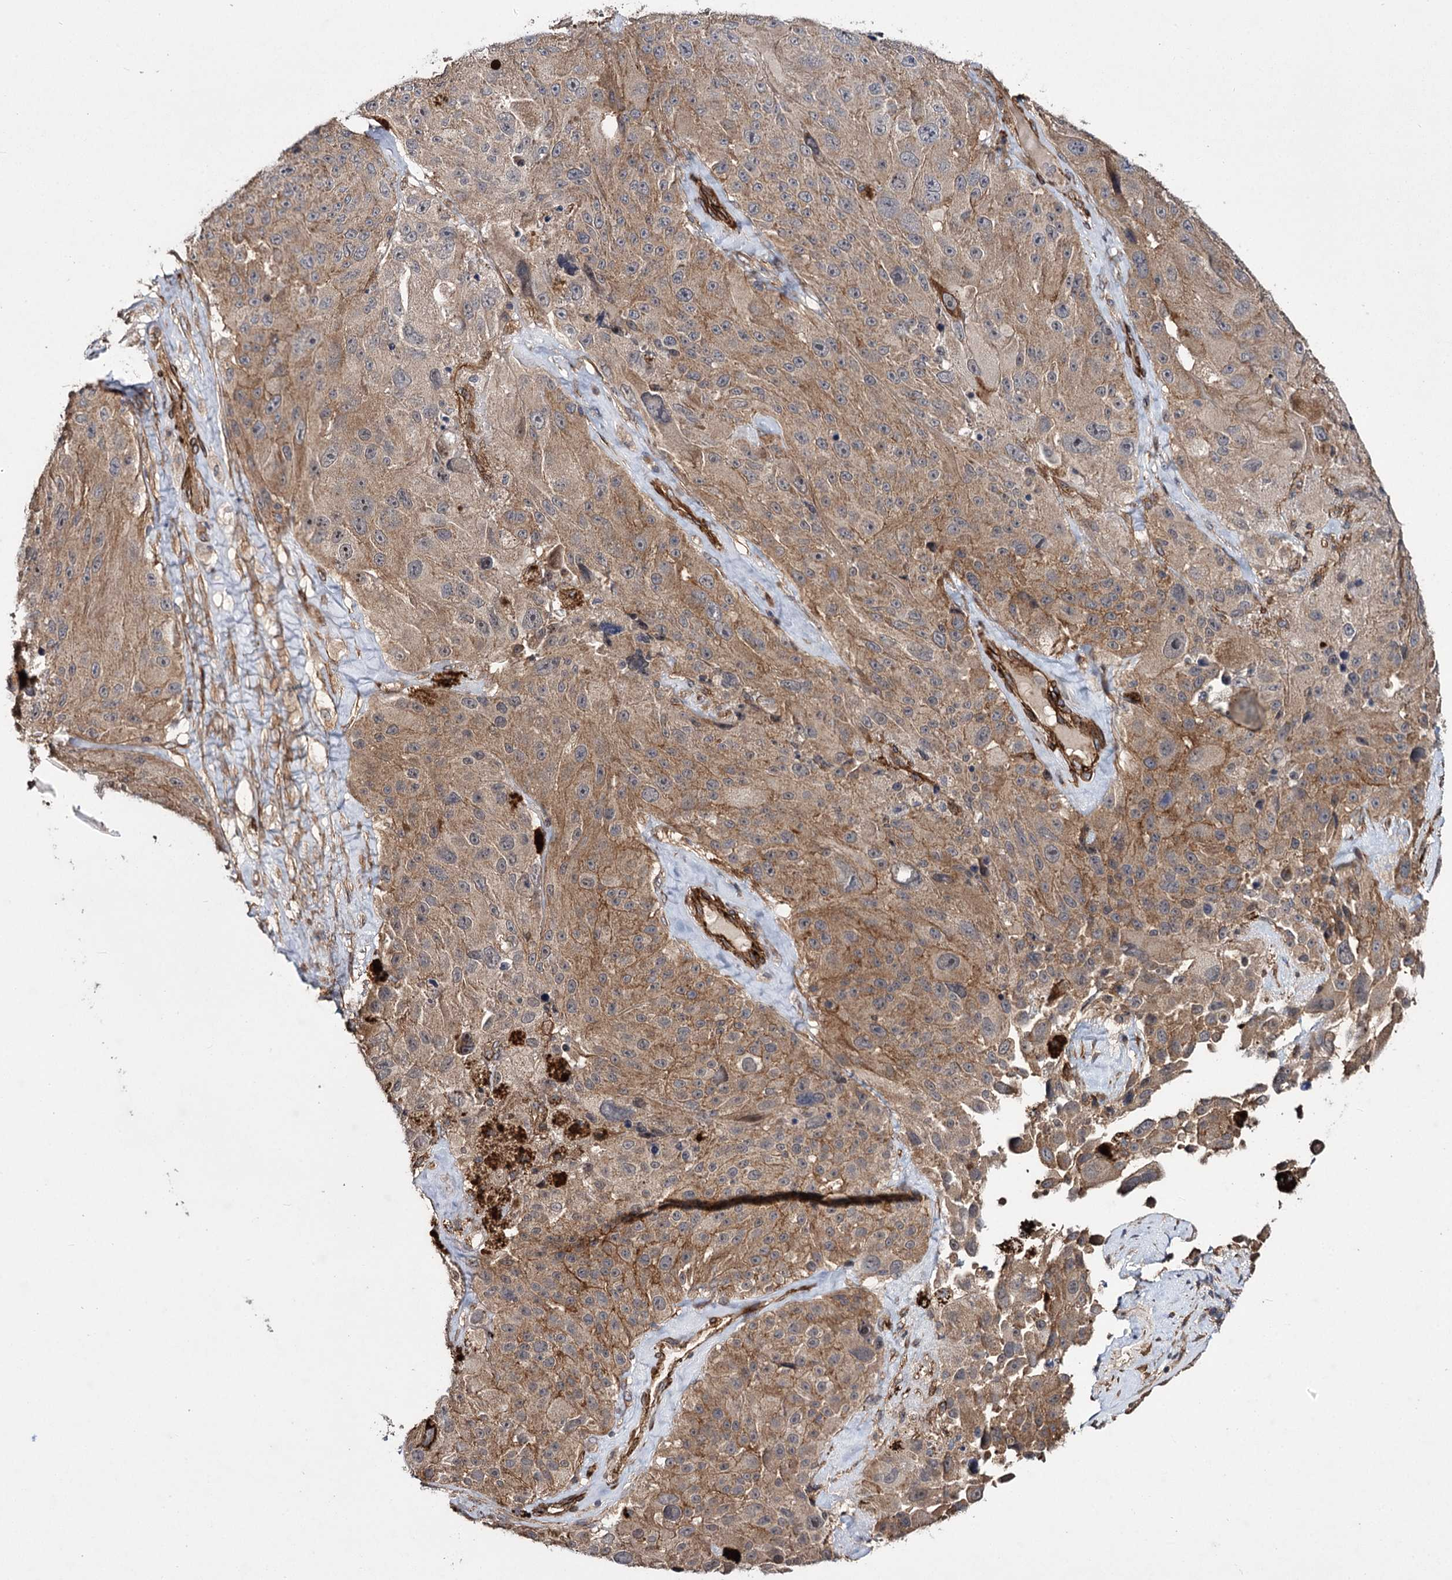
{"staining": {"intensity": "moderate", "quantity": ">75%", "location": "cytoplasmic/membranous"}, "tissue": "melanoma", "cell_type": "Tumor cells", "image_type": "cancer", "snomed": [{"axis": "morphology", "description": "Malignant melanoma, Metastatic site"}, {"axis": "topography", "description": "Lymph node"}], "caption": "A brown stain shows moderate cytoplasmic/membranous positivity of a protein in human melanoma tumor cells.", "gene": "MYO1C", "patient": {"sex": "male", "age": 62}}